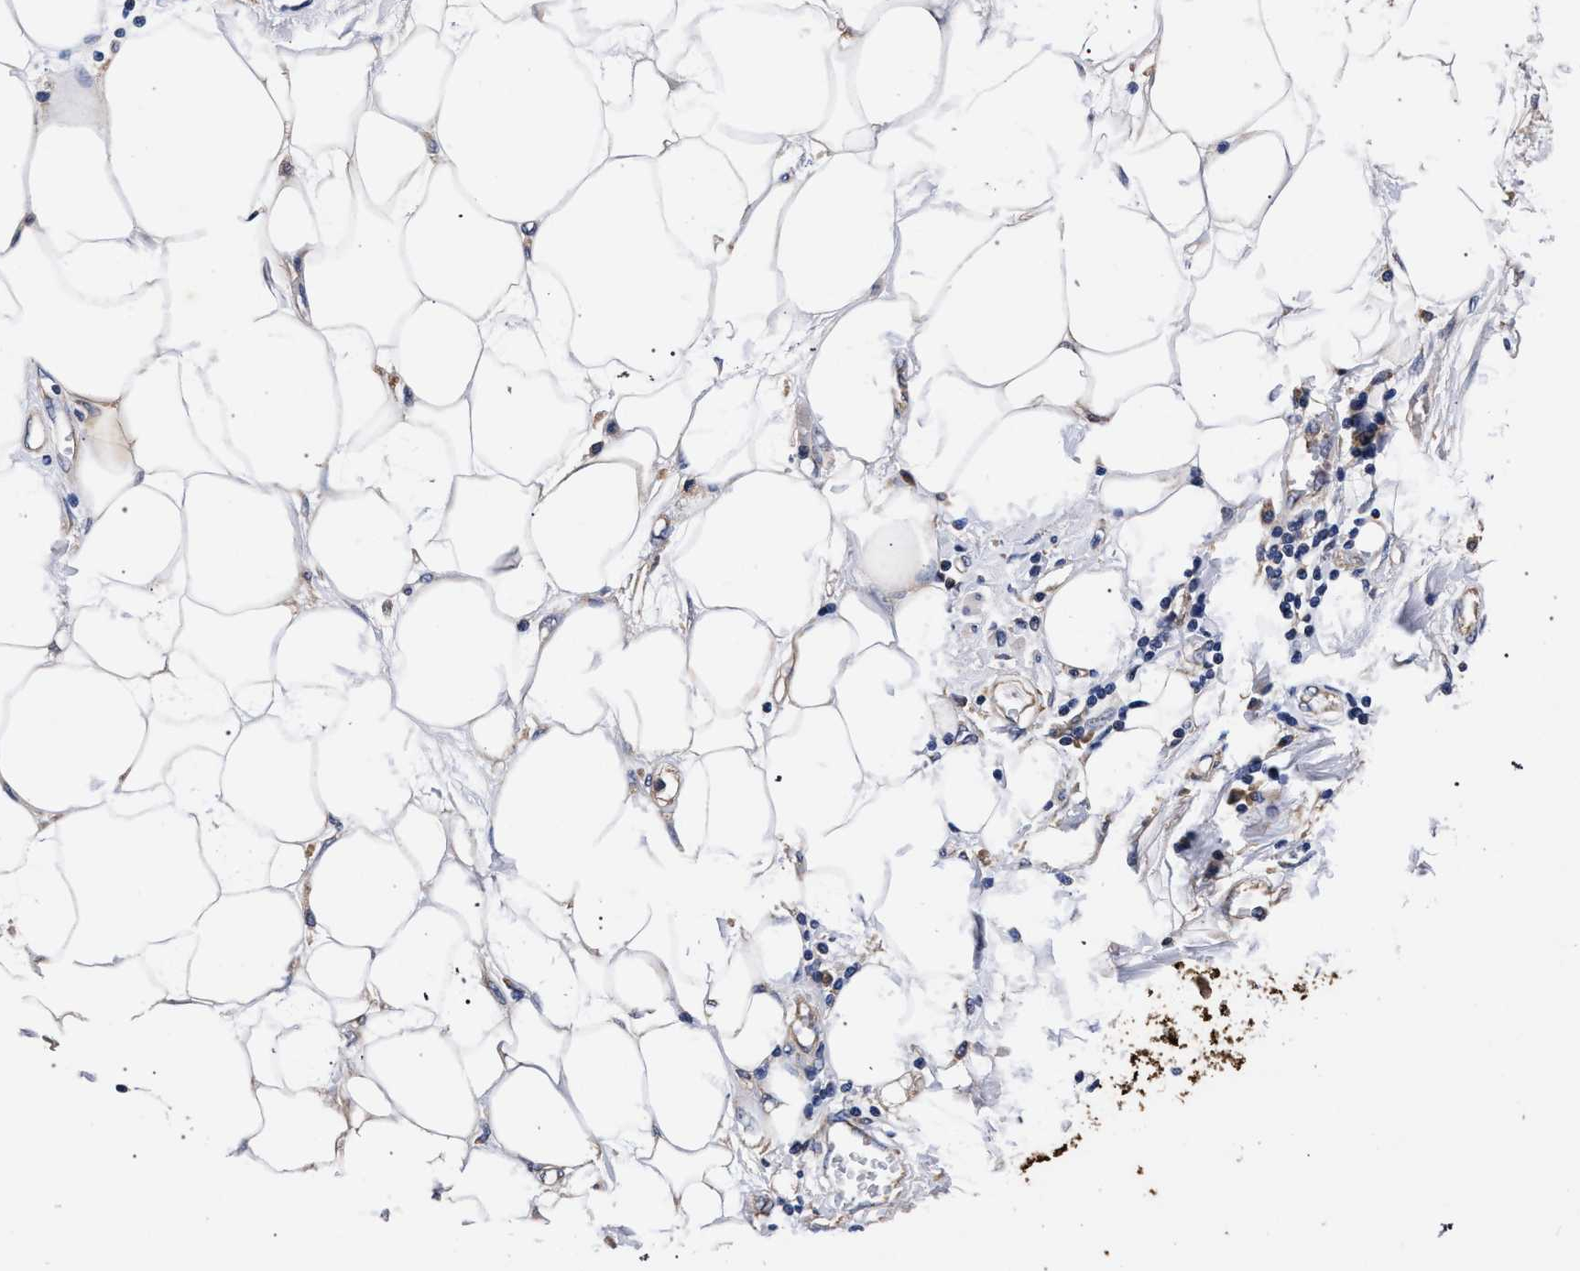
{"staining": {"intensity": "negative", "quantity": "none", "location": "none"}, "tissue": "adipose tissue", "cell_type": "Adipocytes", "image_type": "normal", "snomed": [{"axis": "morphology", "description": "Normal tissue, NOS"}, {"axis": "morphology", "description": "Adenocarcinoma, NOS"}, {"axis": "topography", "description": "Duodenum"}, {"axis": "topography", "description": "Peripheral nerve tissue"}], "caption": "Immunohistochemistry image of normal adipose tissue: human adipose tissue stained with DAB displays no significant protein positivity in adipocytes.", "gene": "CFAP95", "patient": {"sex": "female", "age": 60}}